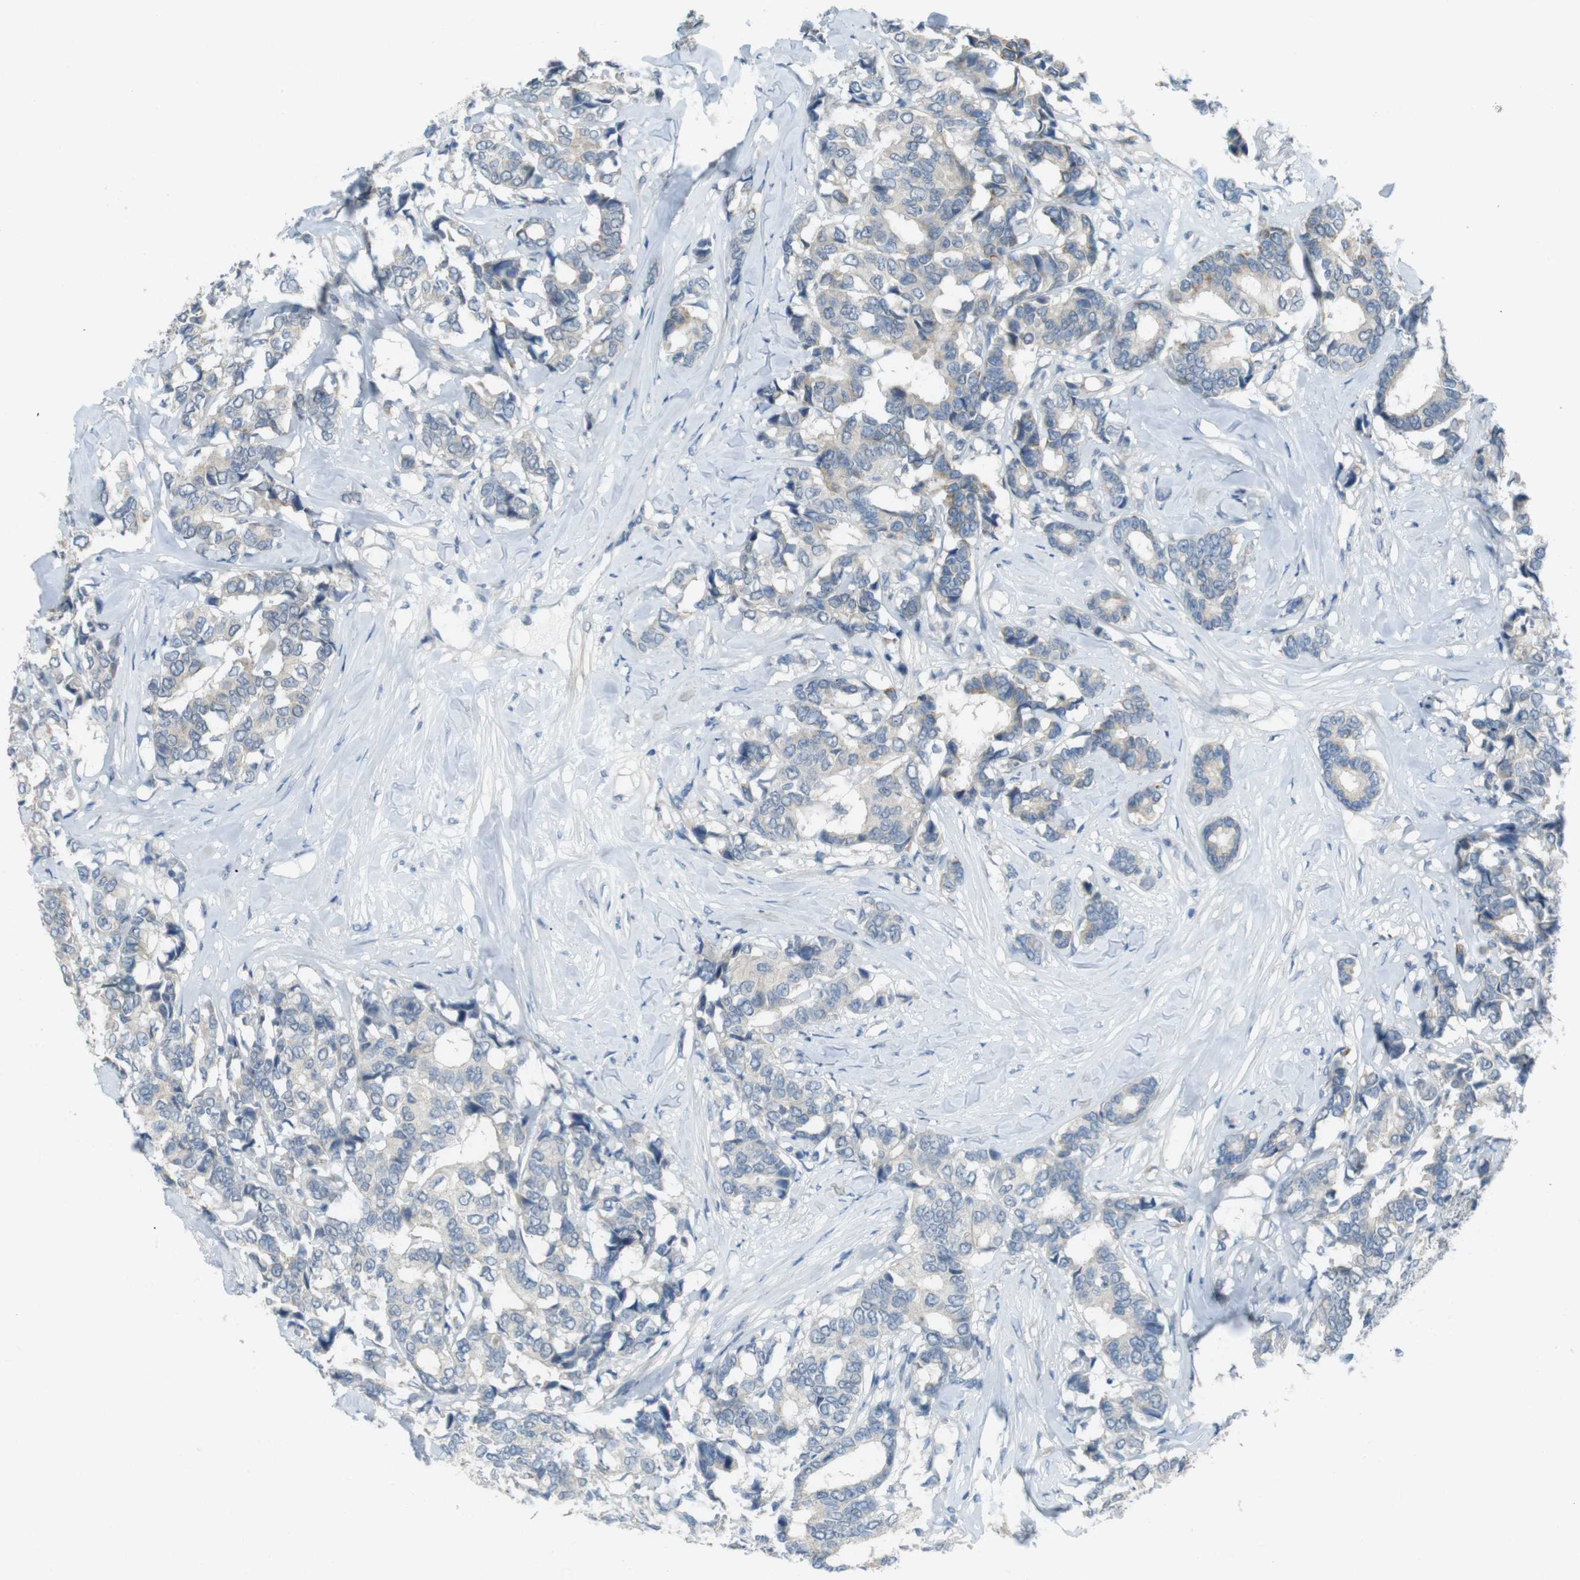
{"staining": {"intensity": "negative", "quantity": "none", "location": "none"}, "tissue": "breast cancer", "cell_type": "Tumor cells", "image_type": "cancer", "snomed": [{"axis": "morphology", "description": "Duct carcinoma"}, {"axis": "topography", "description": "Breast"}], "caption": "High magnification brightfield microscopy of invasive ductal carcinoma (breast) stained with DAB (brown) and counterstained with hematoxylin (blue): tumor cells show no significant staining.", "gene": "ENTPD7", "patient": {"sex": "female", "age": 87}}